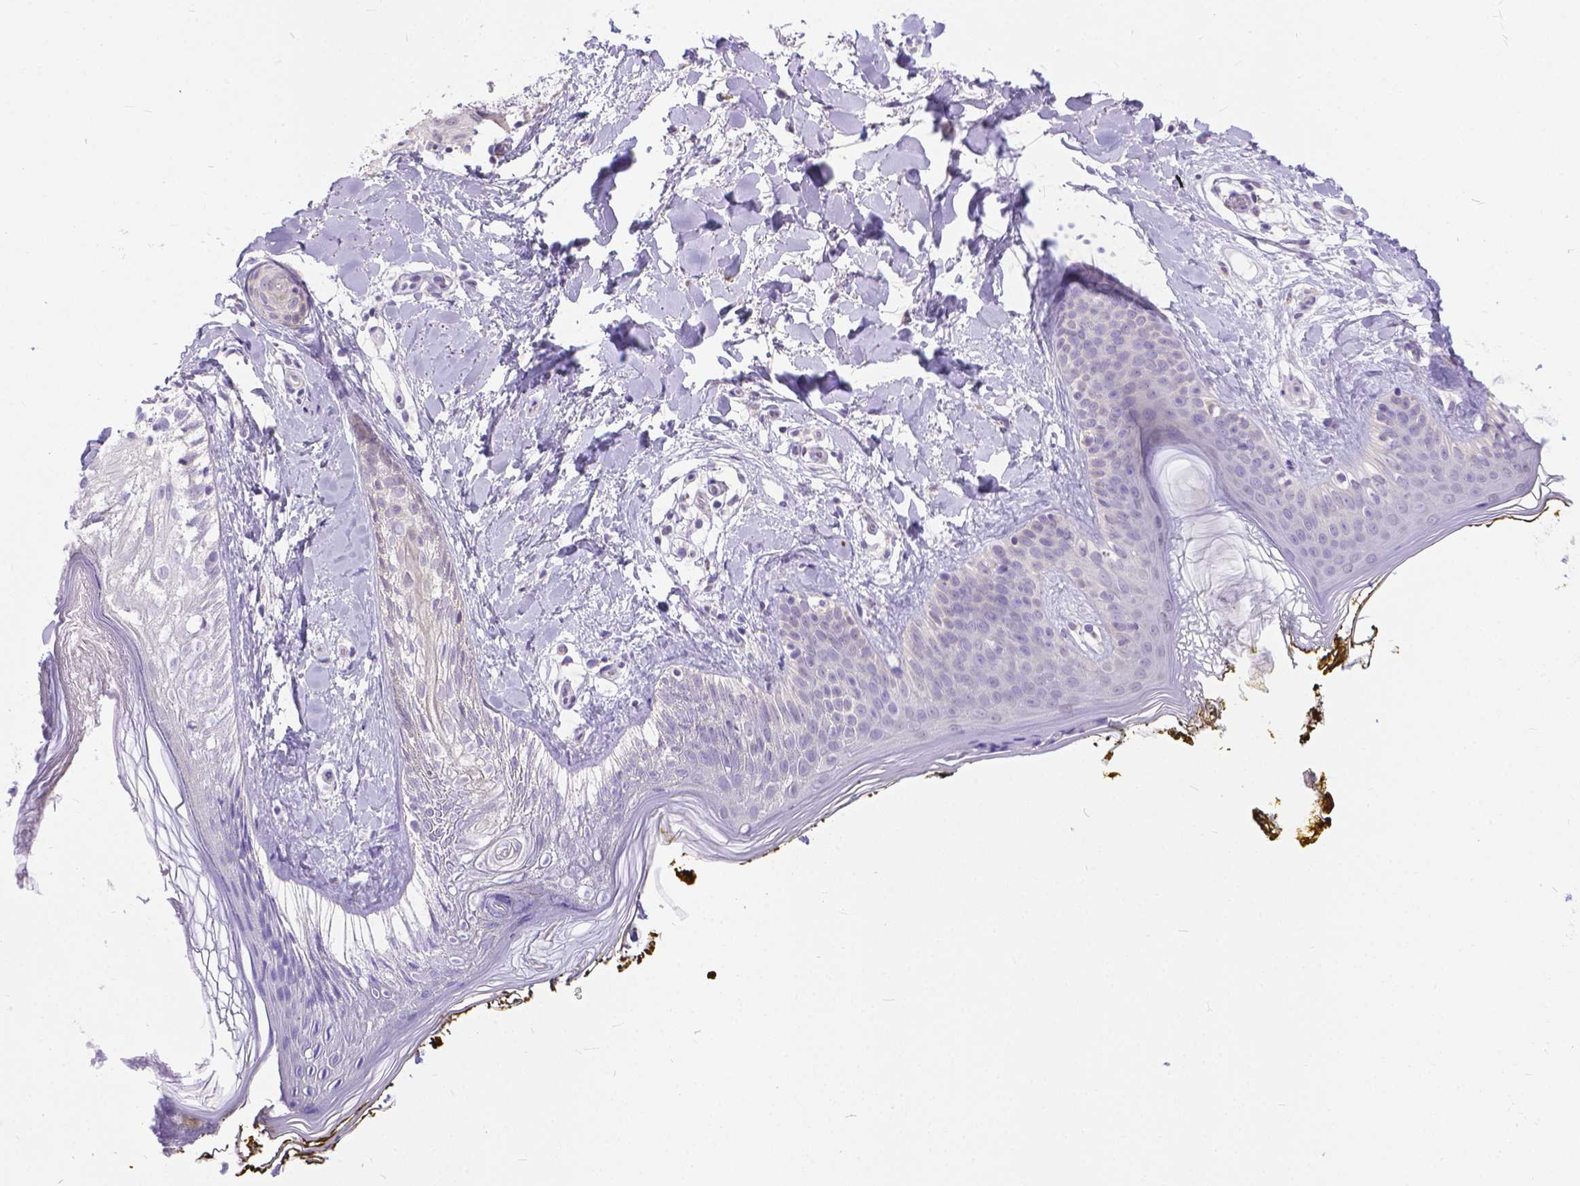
{"staining": {"intensity": "negative", "quantity": "none", "location": "none"}, "tissue": "skin", "cell_type": "Fibroblasts", "image_type": "normal", "snomed": [{"axis": "morphology", "description": "Normal tissue, NOS"}, {"axis": "topography", "description": "Skin"}], "caption": "High power microscopy histopathology image of an immunohistochemistry (IHC) photomicrograph of normal skin, revealing no significant positivity in fibroblasts. (DAB immunohistochemistry visualized using brightfield microscopy, high magnification).", "gene": "TTLL6", "patient": {"sex": "female", "age": 34}}